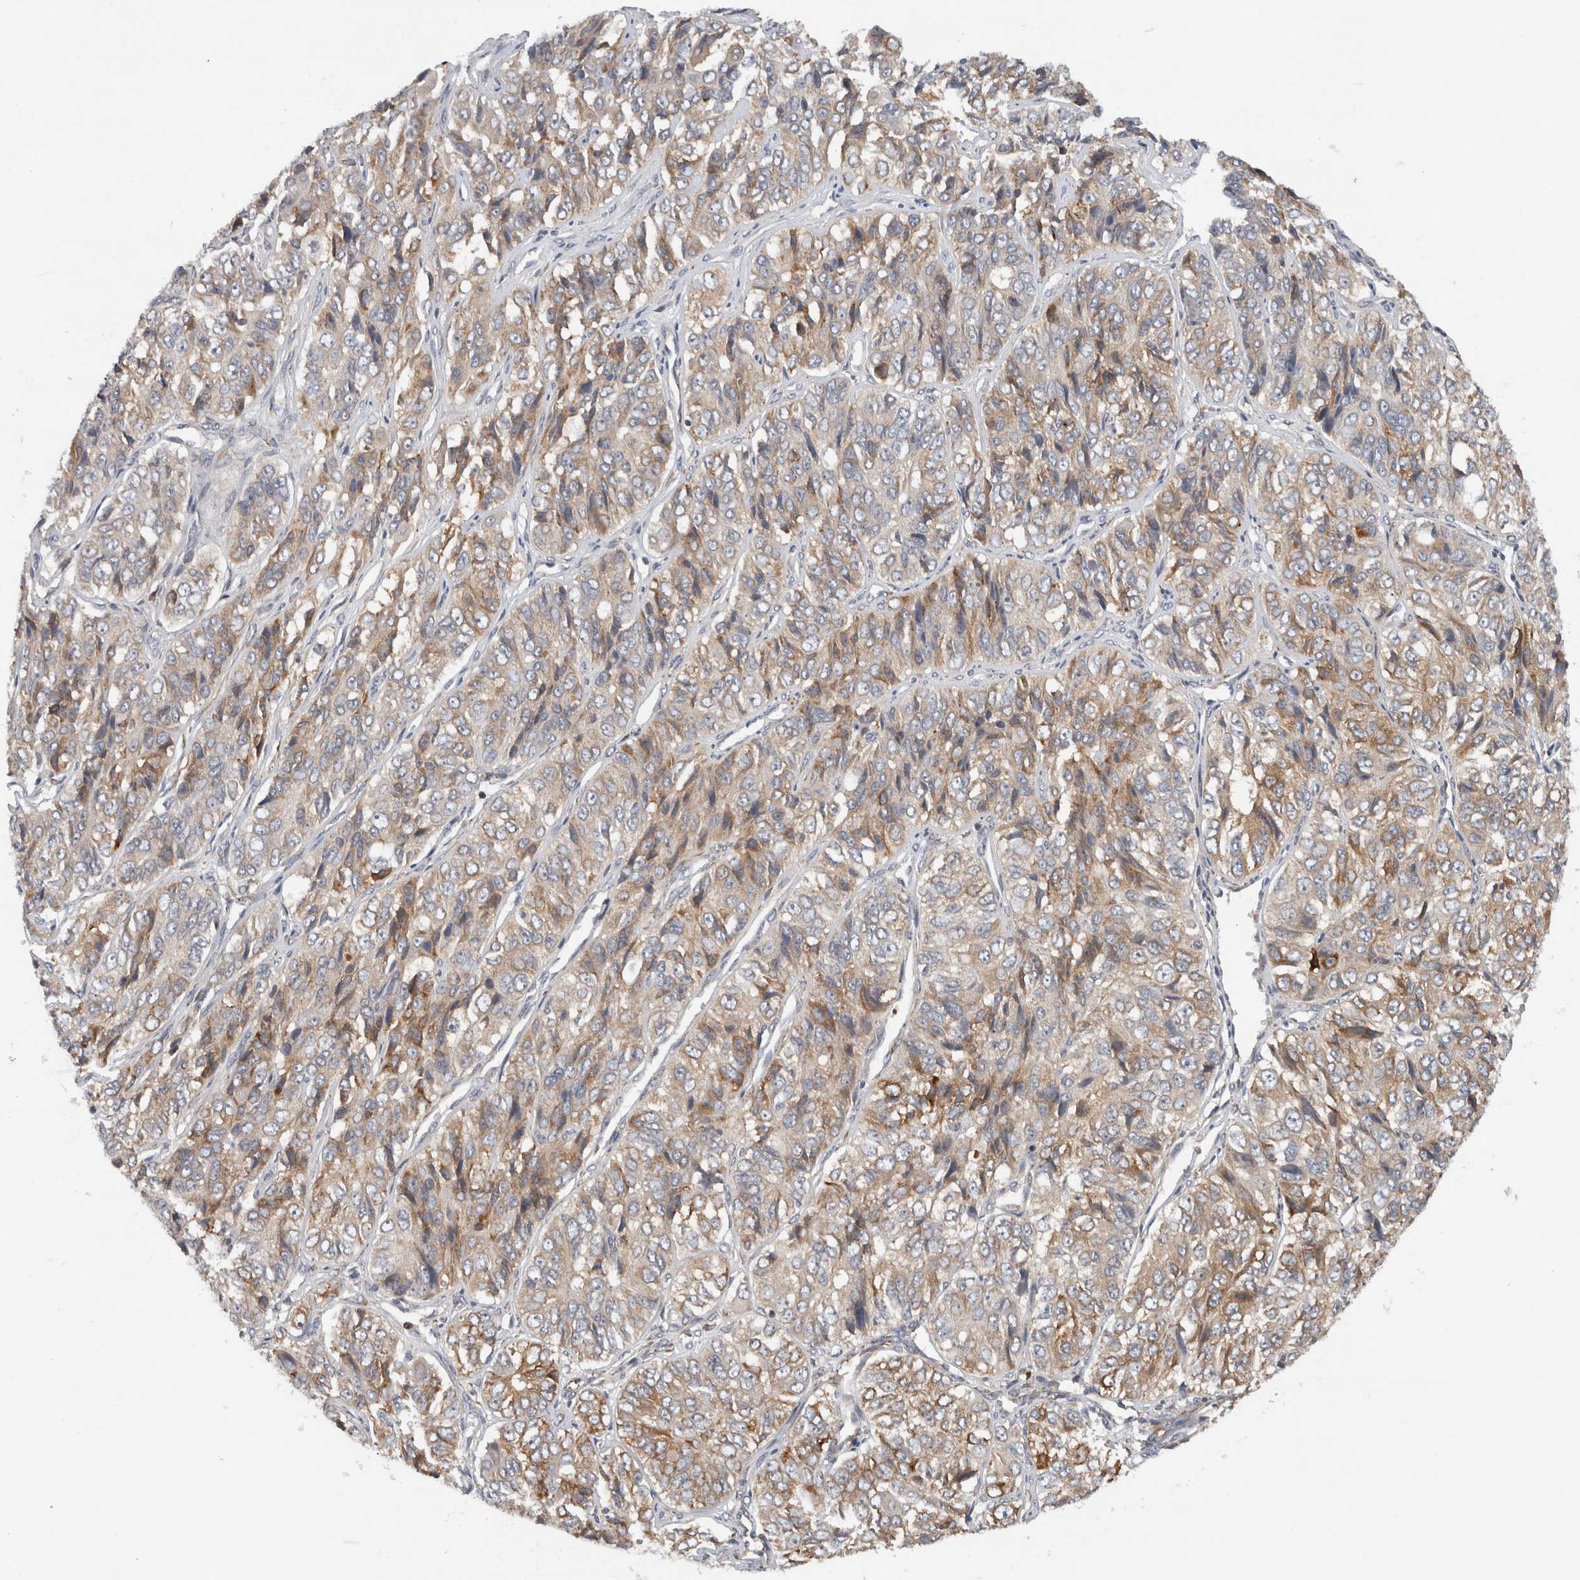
{"staining": {"intensity": "moderate", "quantity": "25%-75%", "location": "cytoplasmic/membranous"}, "tissue": "ovarian cancer", "cell_type": "Tumor cells", "image_type": "cancer", "snomed": [{"axis": "morphology", "description": "Carcinoma, endometroid"}, {"axis": "topography", "description": "Ovary"}], "caption": "Moderate cytoplasmic/membranous protein positivity is appreciated in approximately 25%-75% of tumor cells in ovarian cancer (endometroid carcinoma). (IHC, brightfield microscopy, high magnification).", "gene": "PDCD2", "patient": {"sex": "female", "age": 51}}